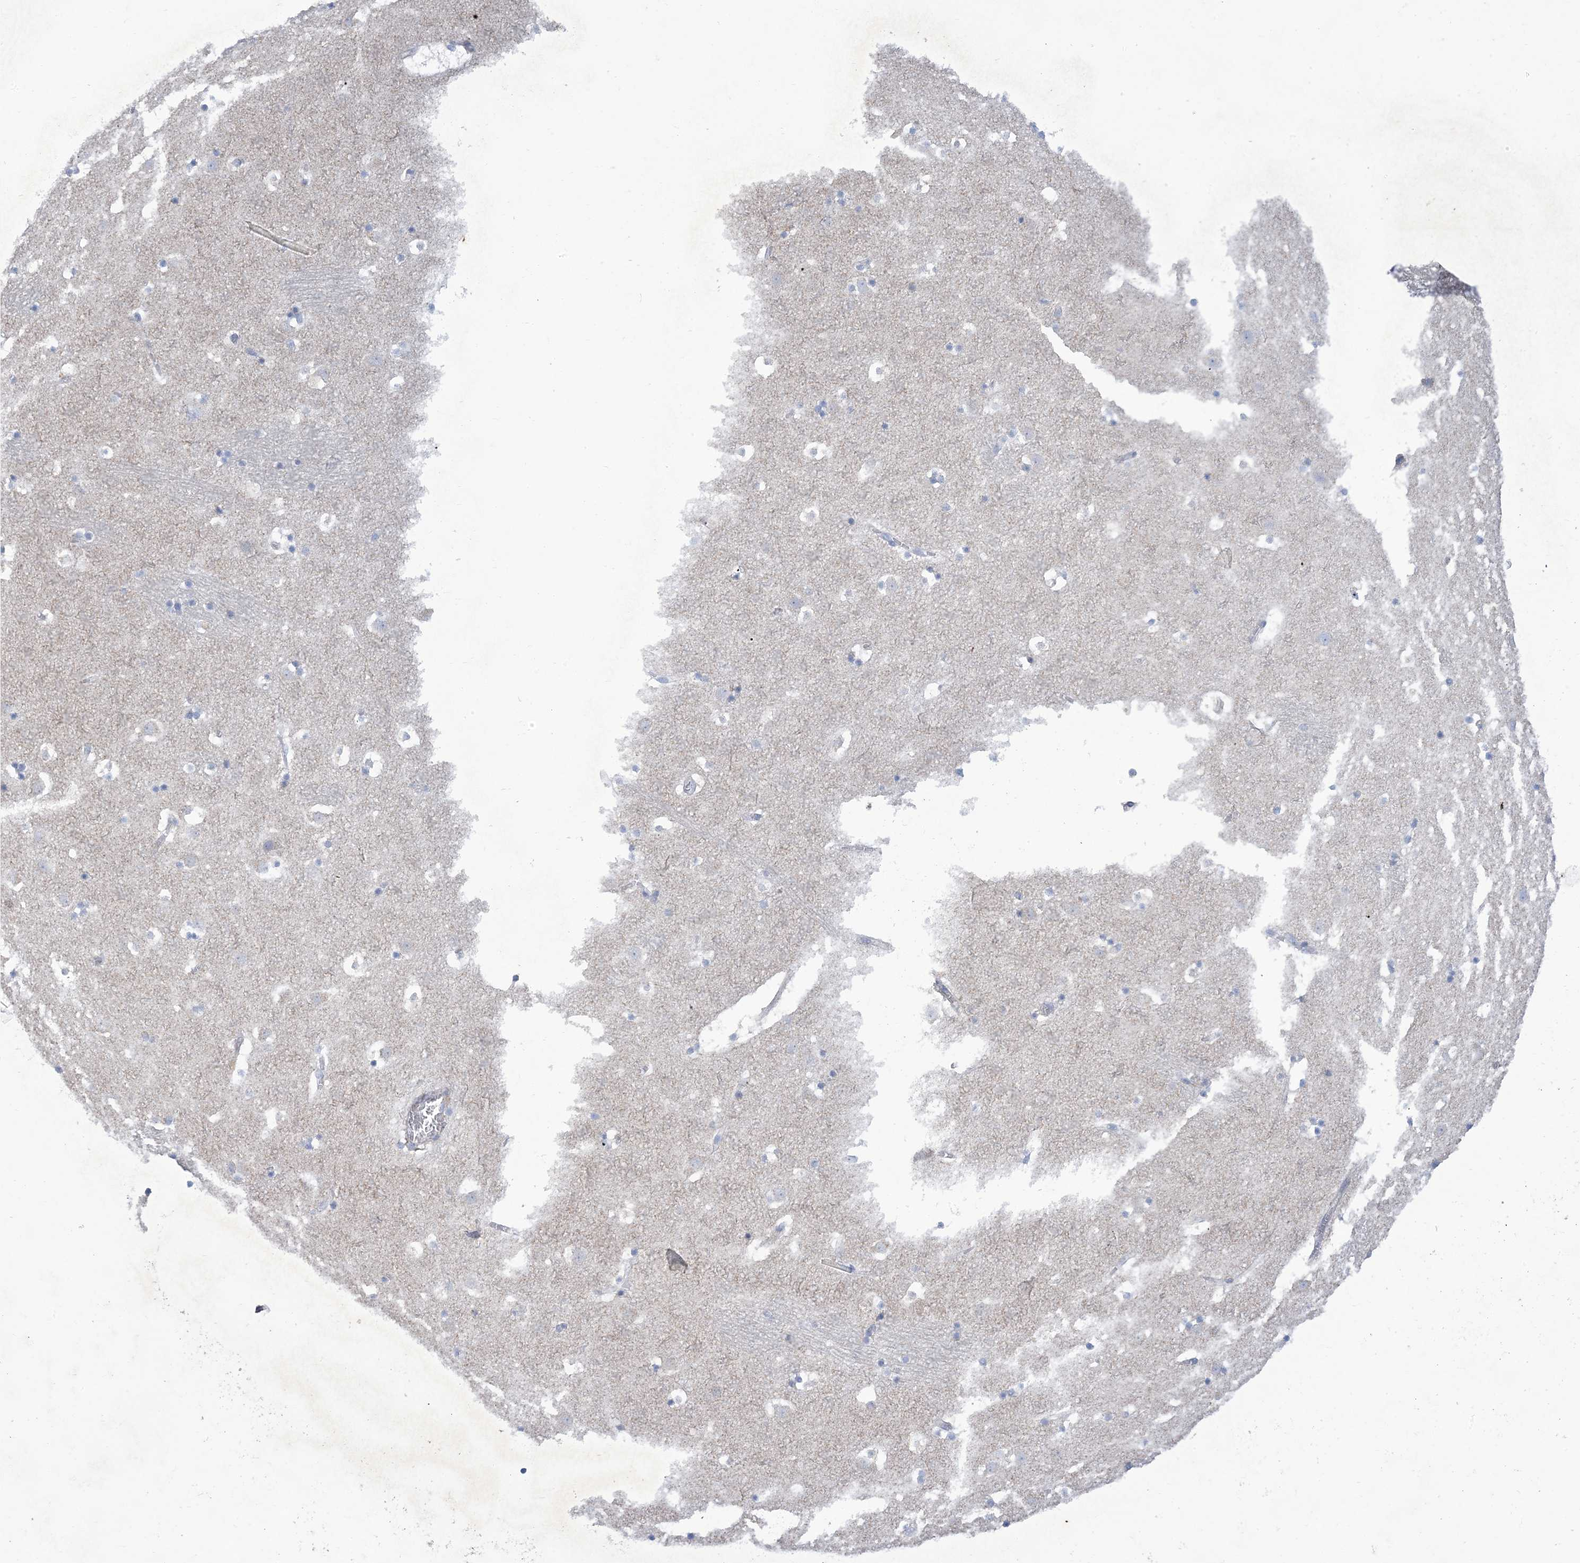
{"staining": {"intensity": "negative", "quantity": "none", "location": "none"}, "tissue": "caudate", "cell_type": "Glial cells", "image_type": "normal", "snomed": [{"axis": "morphology", "description": "Normal tissue, NOS"}, {"axis": "topography", "description": "Lateral ventricle wall"}], "caption": "A high-resolution photomicrograph shows immunohistochemistry (IHC) staining of normal caudate, which demonstrates no significant expression in glial cells.", "gene": "MTHFD2L", "patient": {"sex": "male", "age": 45}}